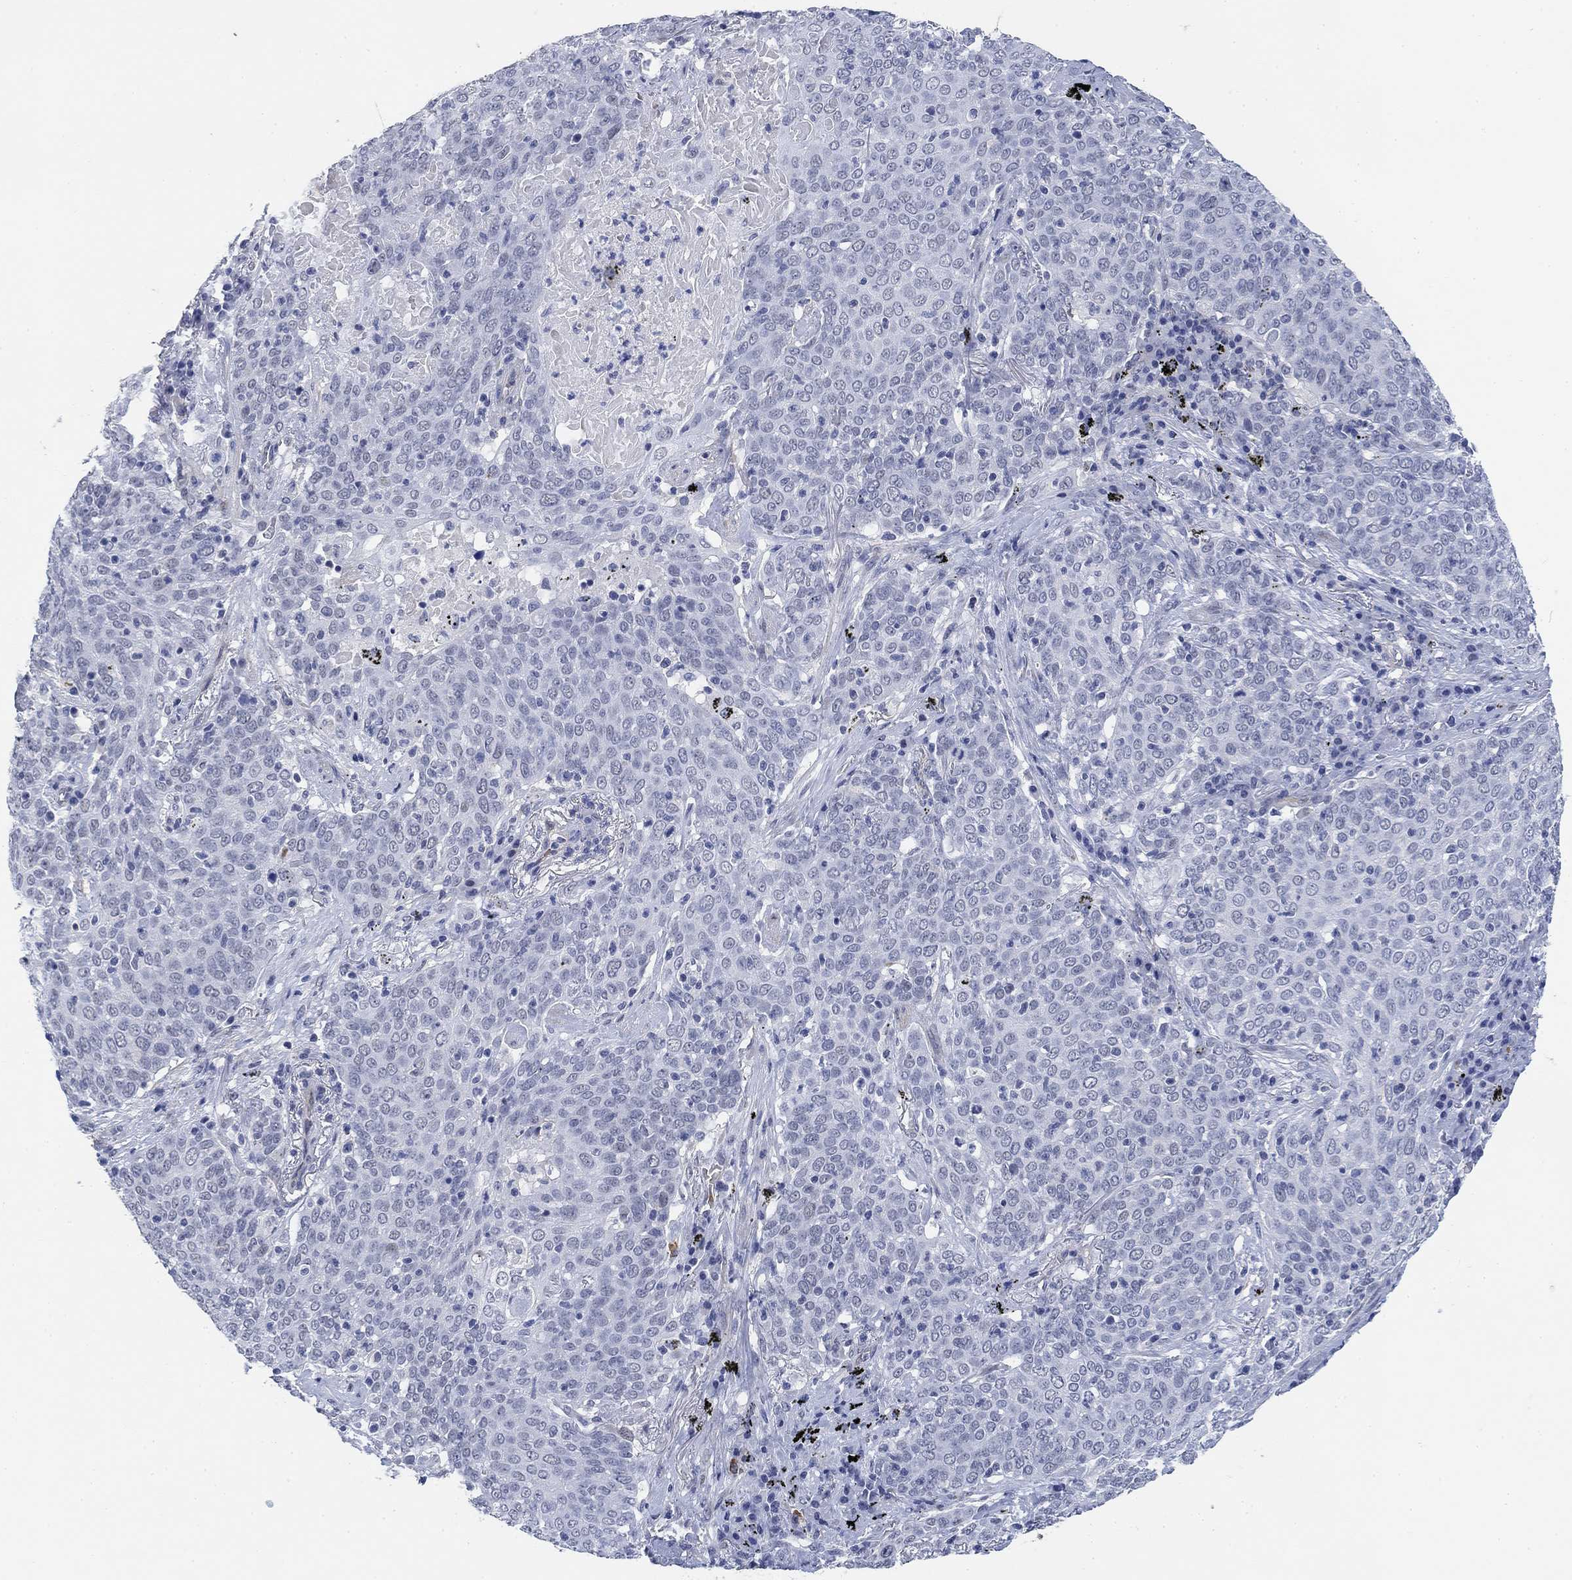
{"staining": {"intensity": "negative", "quantity": "none", "location": "none"}, "tissue": "lung cancer", "cell_type": "Tumor cells", "image_type": "cancer", "snomed": [{"axis": "morphology", "description": "Squamous cell carcinoma, NOS"}, {"axis": "topography", "description": "Lung"}], "caption": "Immunohistochemistry of human lung squamous cell carcinoma shows no expression in tumor cells.", "gene": "PAX6", "patient": {"sex": "male", "age": 82}}